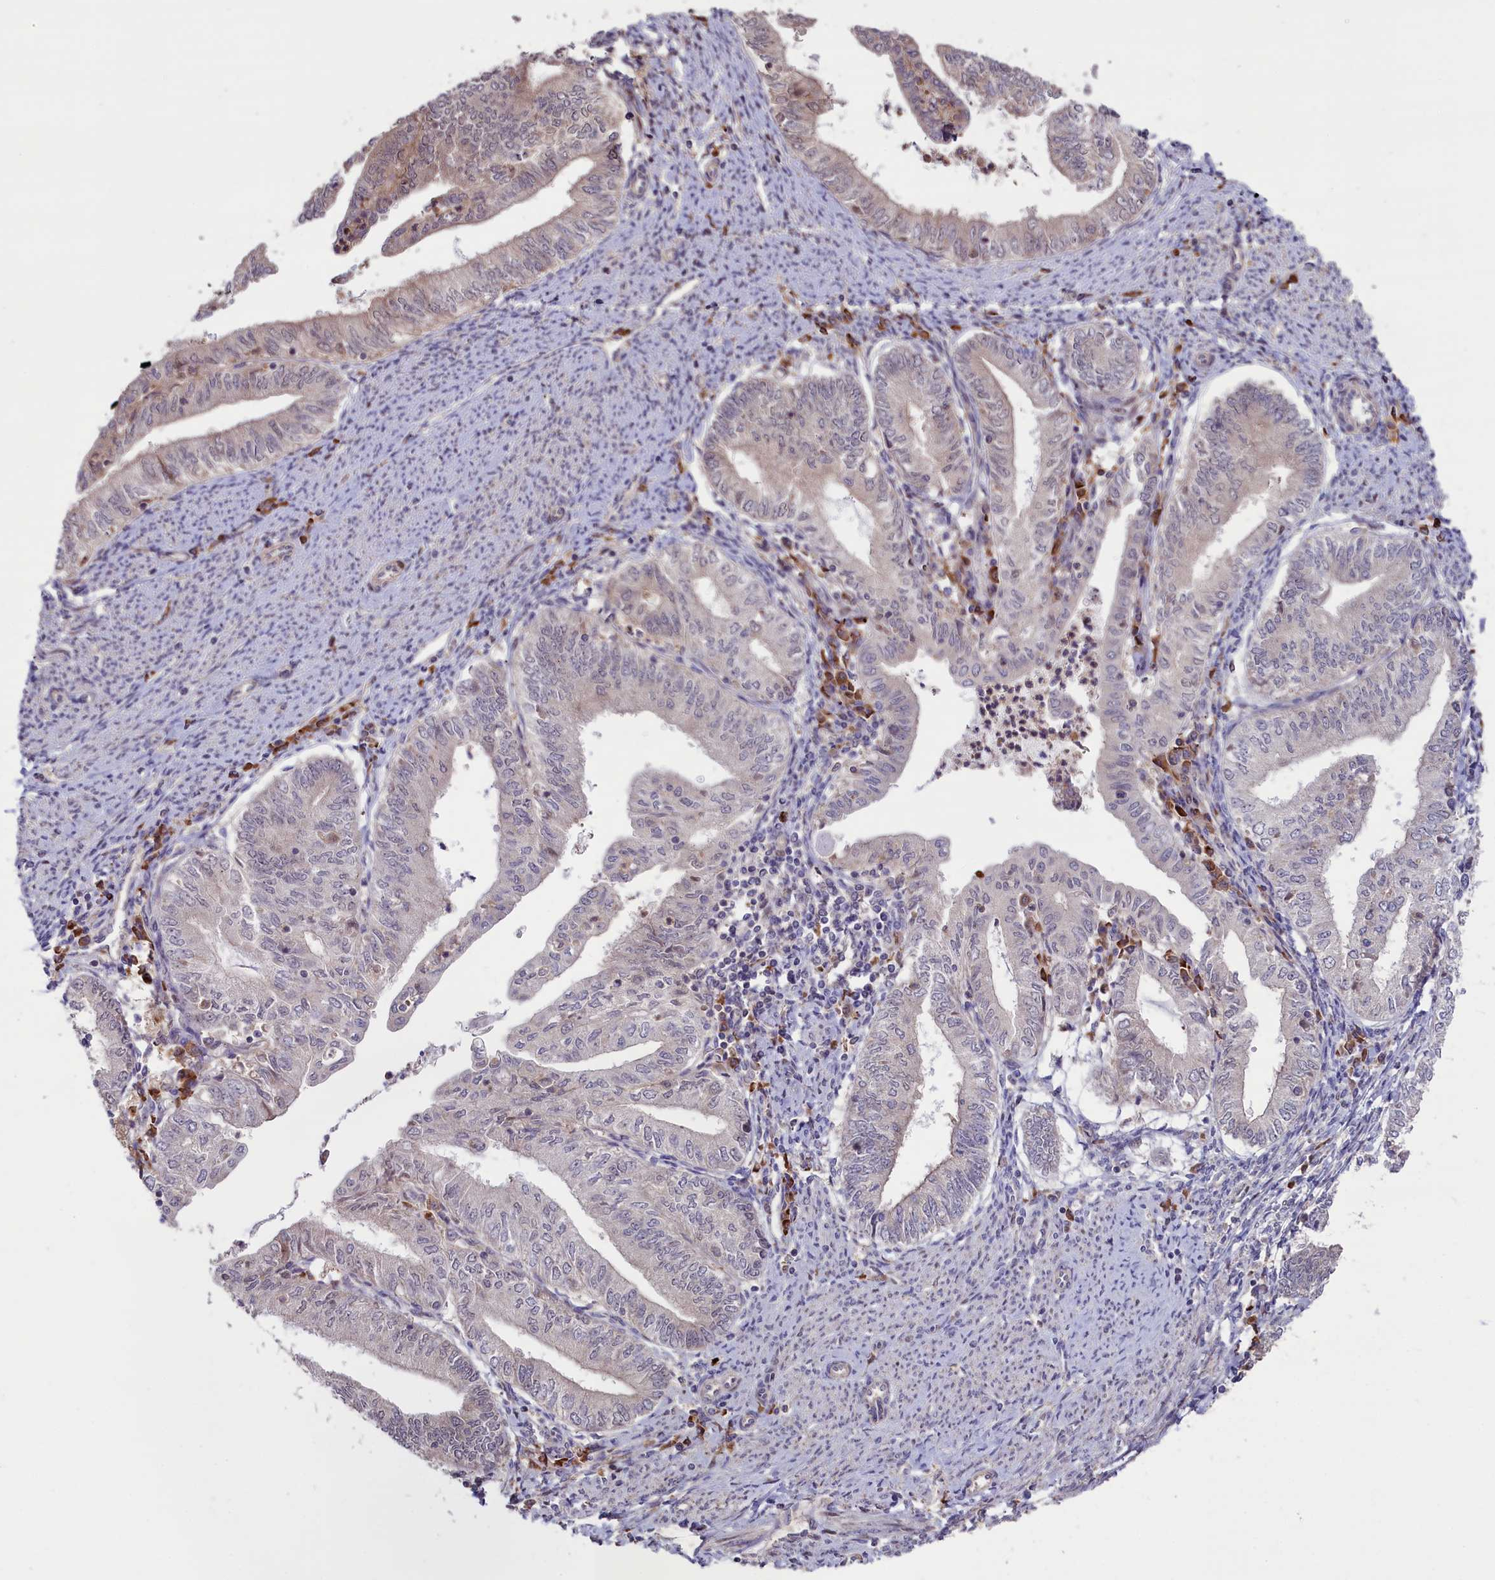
{"staining": {"intensity": "negative", "quantity": "none", "location": "none"}, "tissue": "endometrial cancer", "cell_type": "Tumor cells", "image_type": "cancer", "snomed": [{"axis": "morphology", "description": "Adenocarcinoma, NOS"}, {"axis": "topography", "description": "Endometrium"}], "caption": "Immunohistochemical staining of human endometrial adenocarcinoma demonstrates no significant staining in tumor cells.", "gene": "RIC8A", "patient": {"sex": "female", "age": 66}}